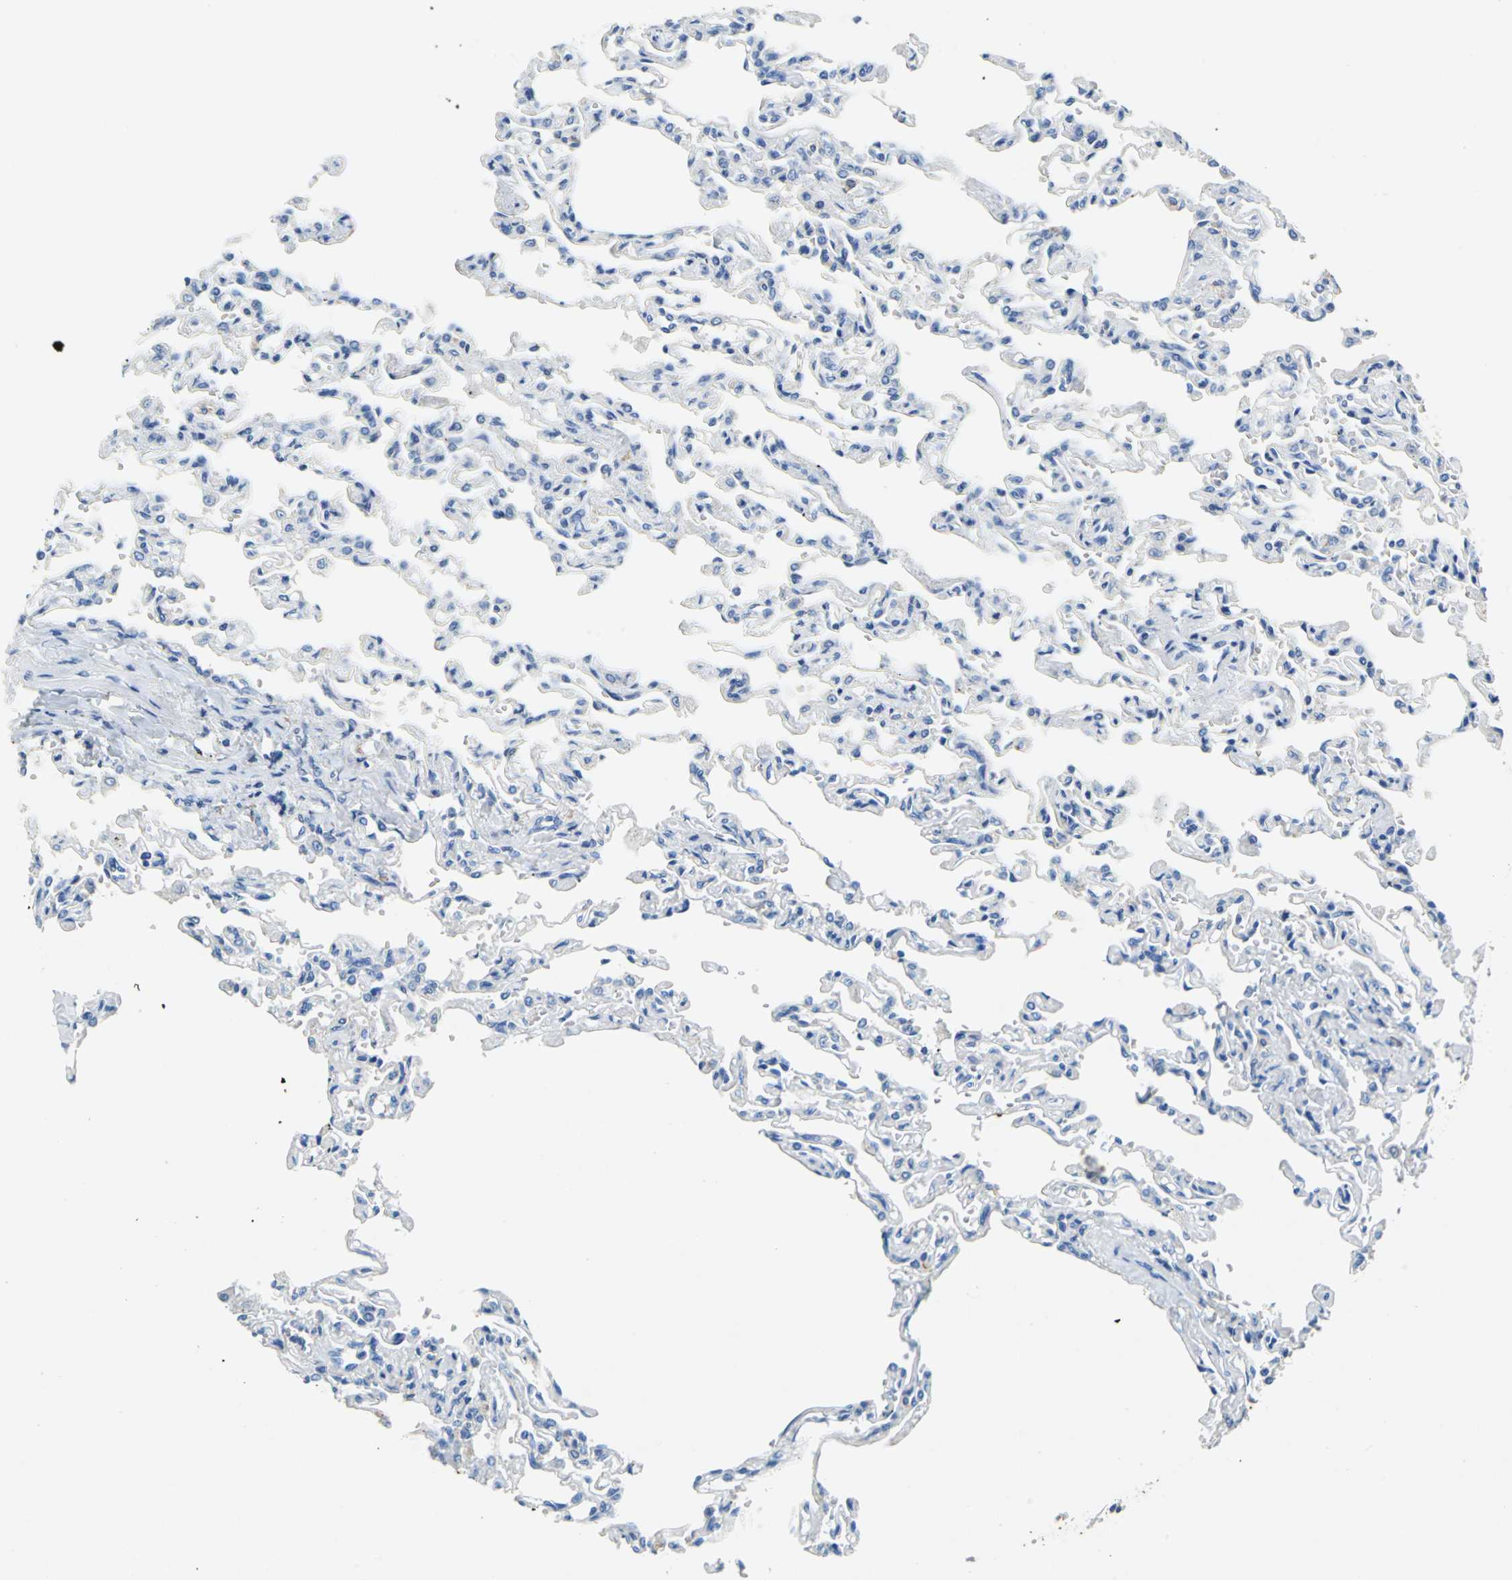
{"staining": {"intensity": "negative", "quantity": "none", "location": "none"}, "tissue": "lung", "cell_type": "Alveolar cells", "image_type": "normal", "snomed": [{"axis": "morphology", "description": "Normal tissue, NOS"}, {"axis": "topography", "description": "Lung"}], "caption": "A histopathology image of lung stained for a protein shows no brown staining in alveolar cells. (DAB immunohistochemistry (IHC) with hematoxylin counter stain).", "gene": "TEX264", "patient": {"sex": "male", "age": 21}}